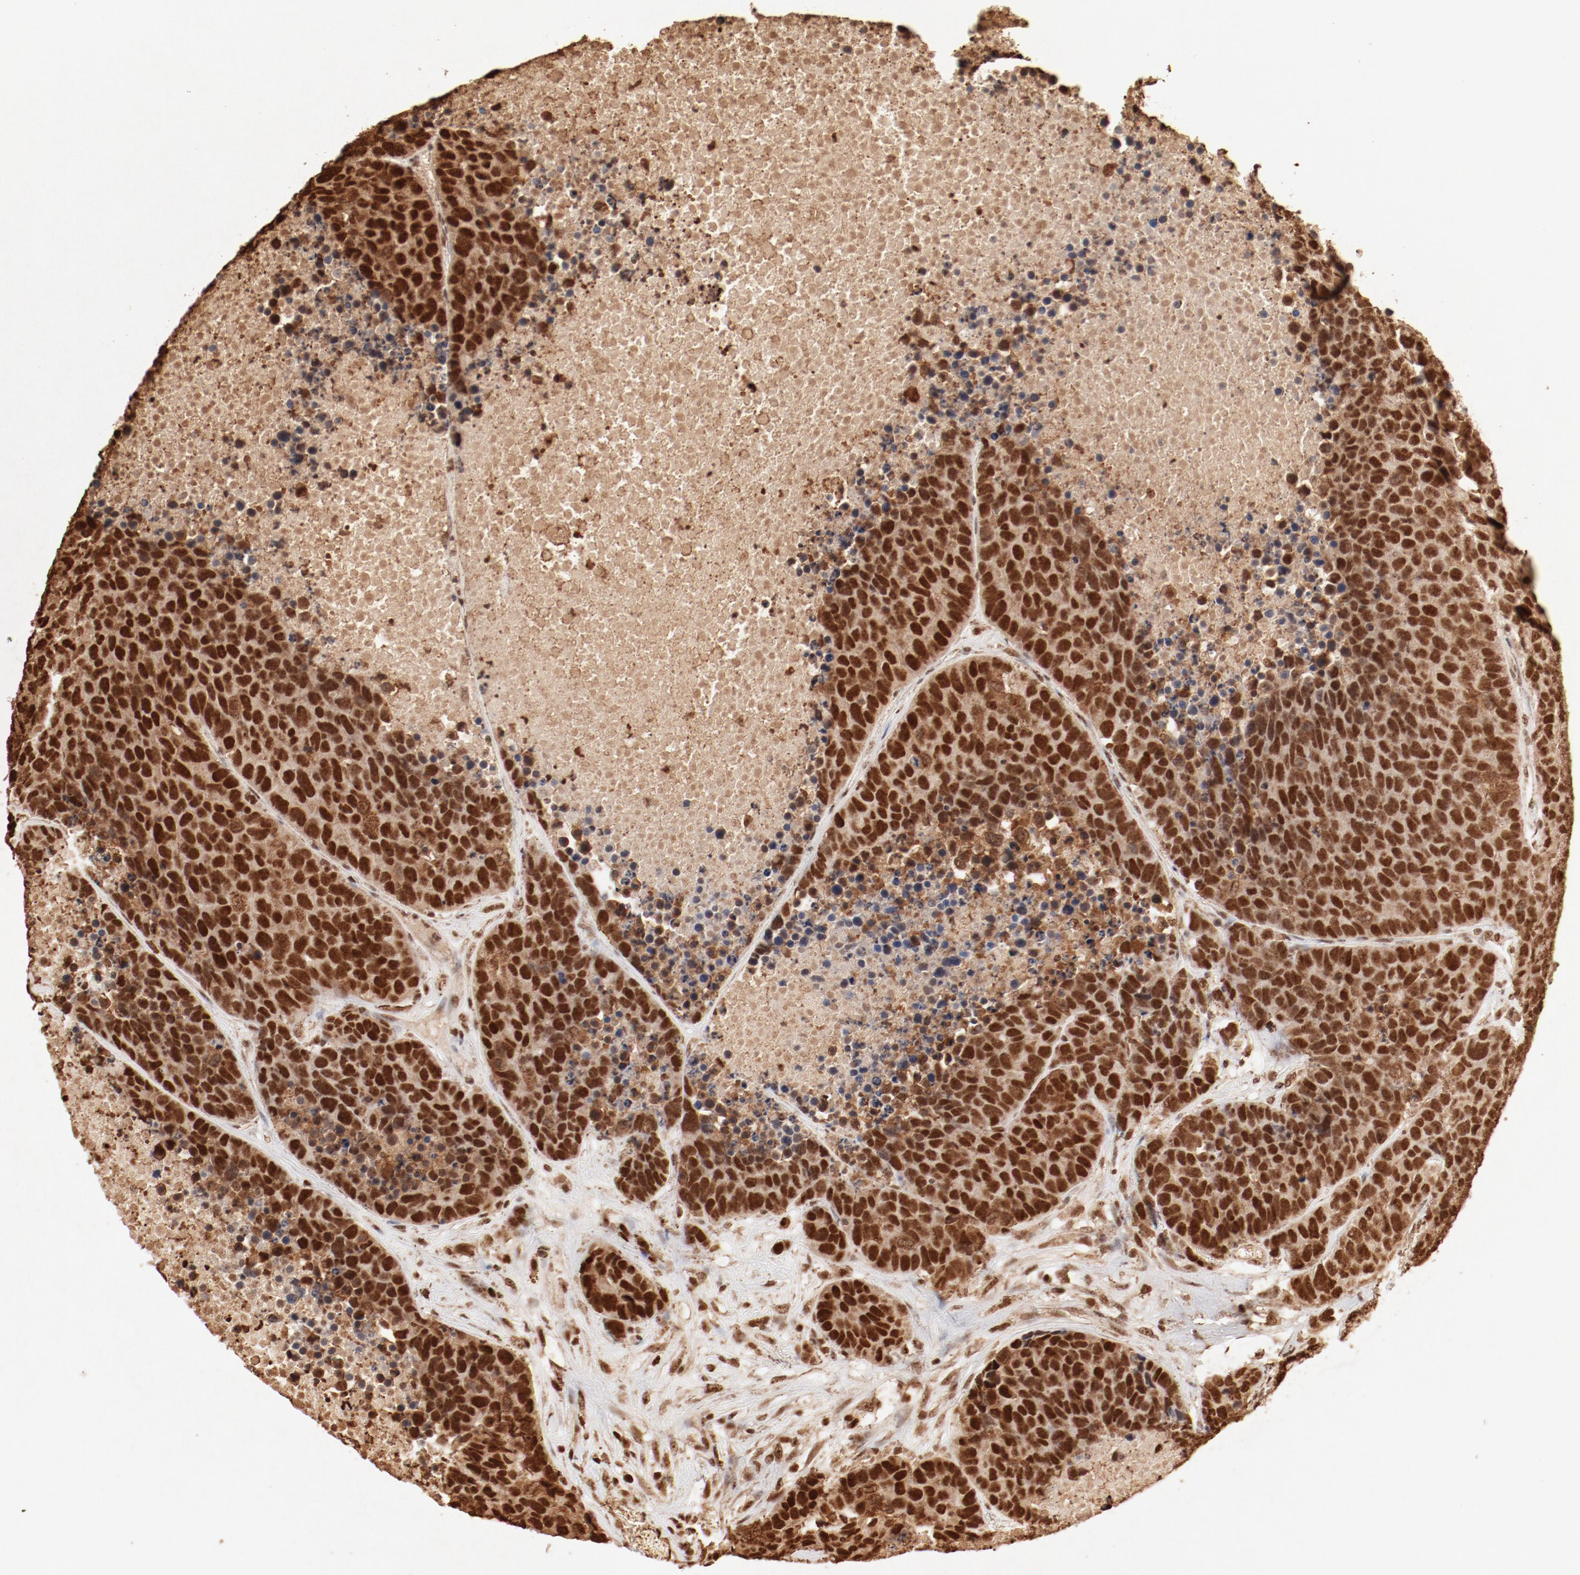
{"staining": {"intensity": "strong", "quantity": ">75%", "location": "cytoplasmic/membranous,nuclear"}, "tissue": "carcinoid", "cell_type": "Tumor cells", "image_type": "cancer", "snomed": [{"axis": "morphology", "description": "Carcinoid, malignant, NOS"}, {"axis": "topography", "description": "Lung"}], "caption": "Immunohistochemical staining of carcinoid displays strong cytoplasmic/membranous and nuclear protein expression in approximately >75% of tumor cells.", "gene": "FAM50A", "patient": {"sex": "male", "age": 60}}